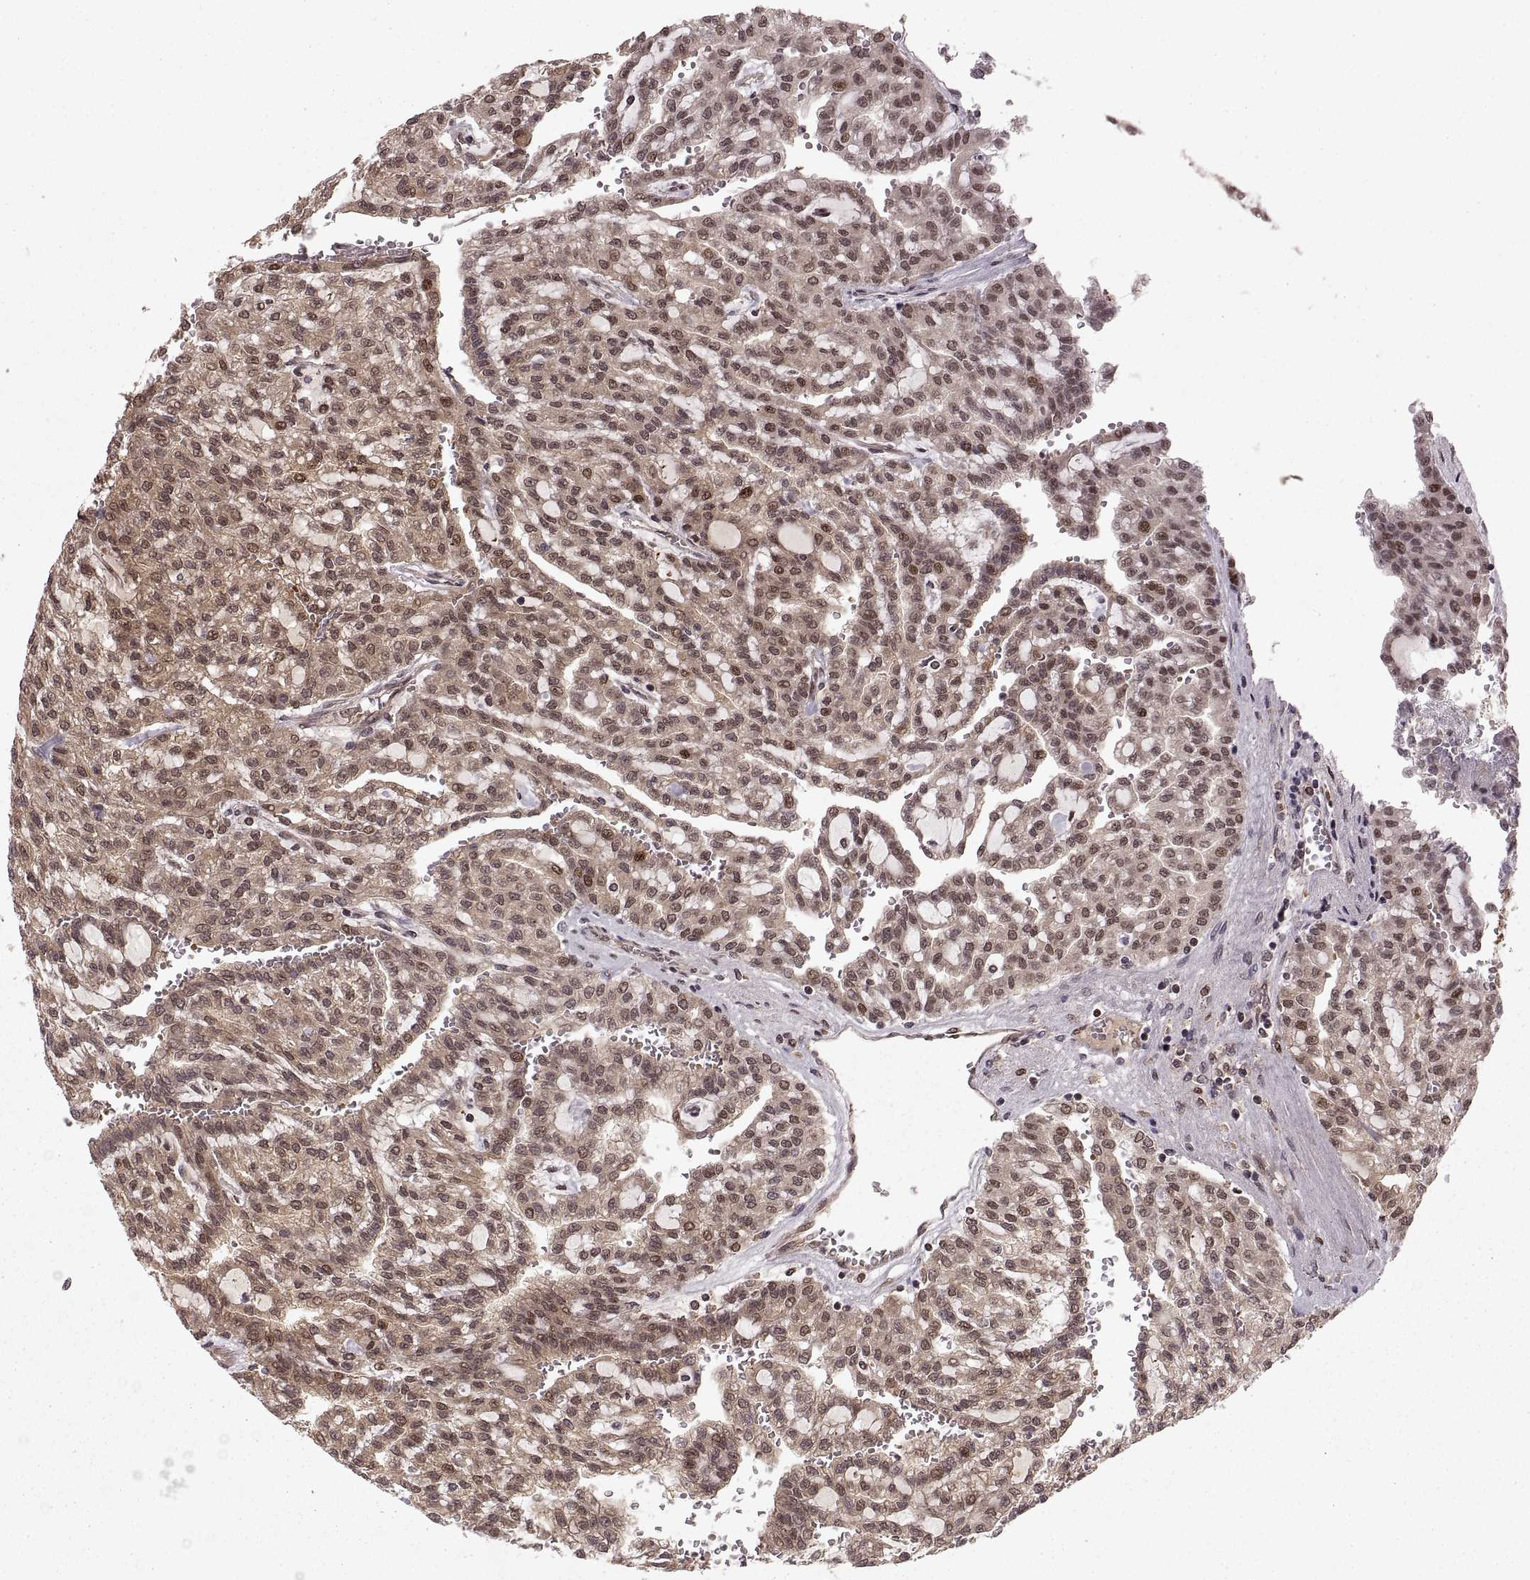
{"staining": {"intensity": "weak", "quantity": ">75%", "location": "cytoplasmic/membranous,nuclear"}, "tissue": "renal cancer", "cell_type": "Tumor cells", "image_type": "cancer", "snomed": [{"axis": "morphology", "description": "Adenocarcinoma, NOS"}, {"axis": "topography", "description": "Kidney"}], "caption": "Immunohistochemistry of human renal adenocarcinoma reveals low levels of weak cytoplasmic/membranous and nuclear positivity in approximately >75% of tumor cells.", "gene": "DEDD", "patient": {"sex": "male", "age": 63}}